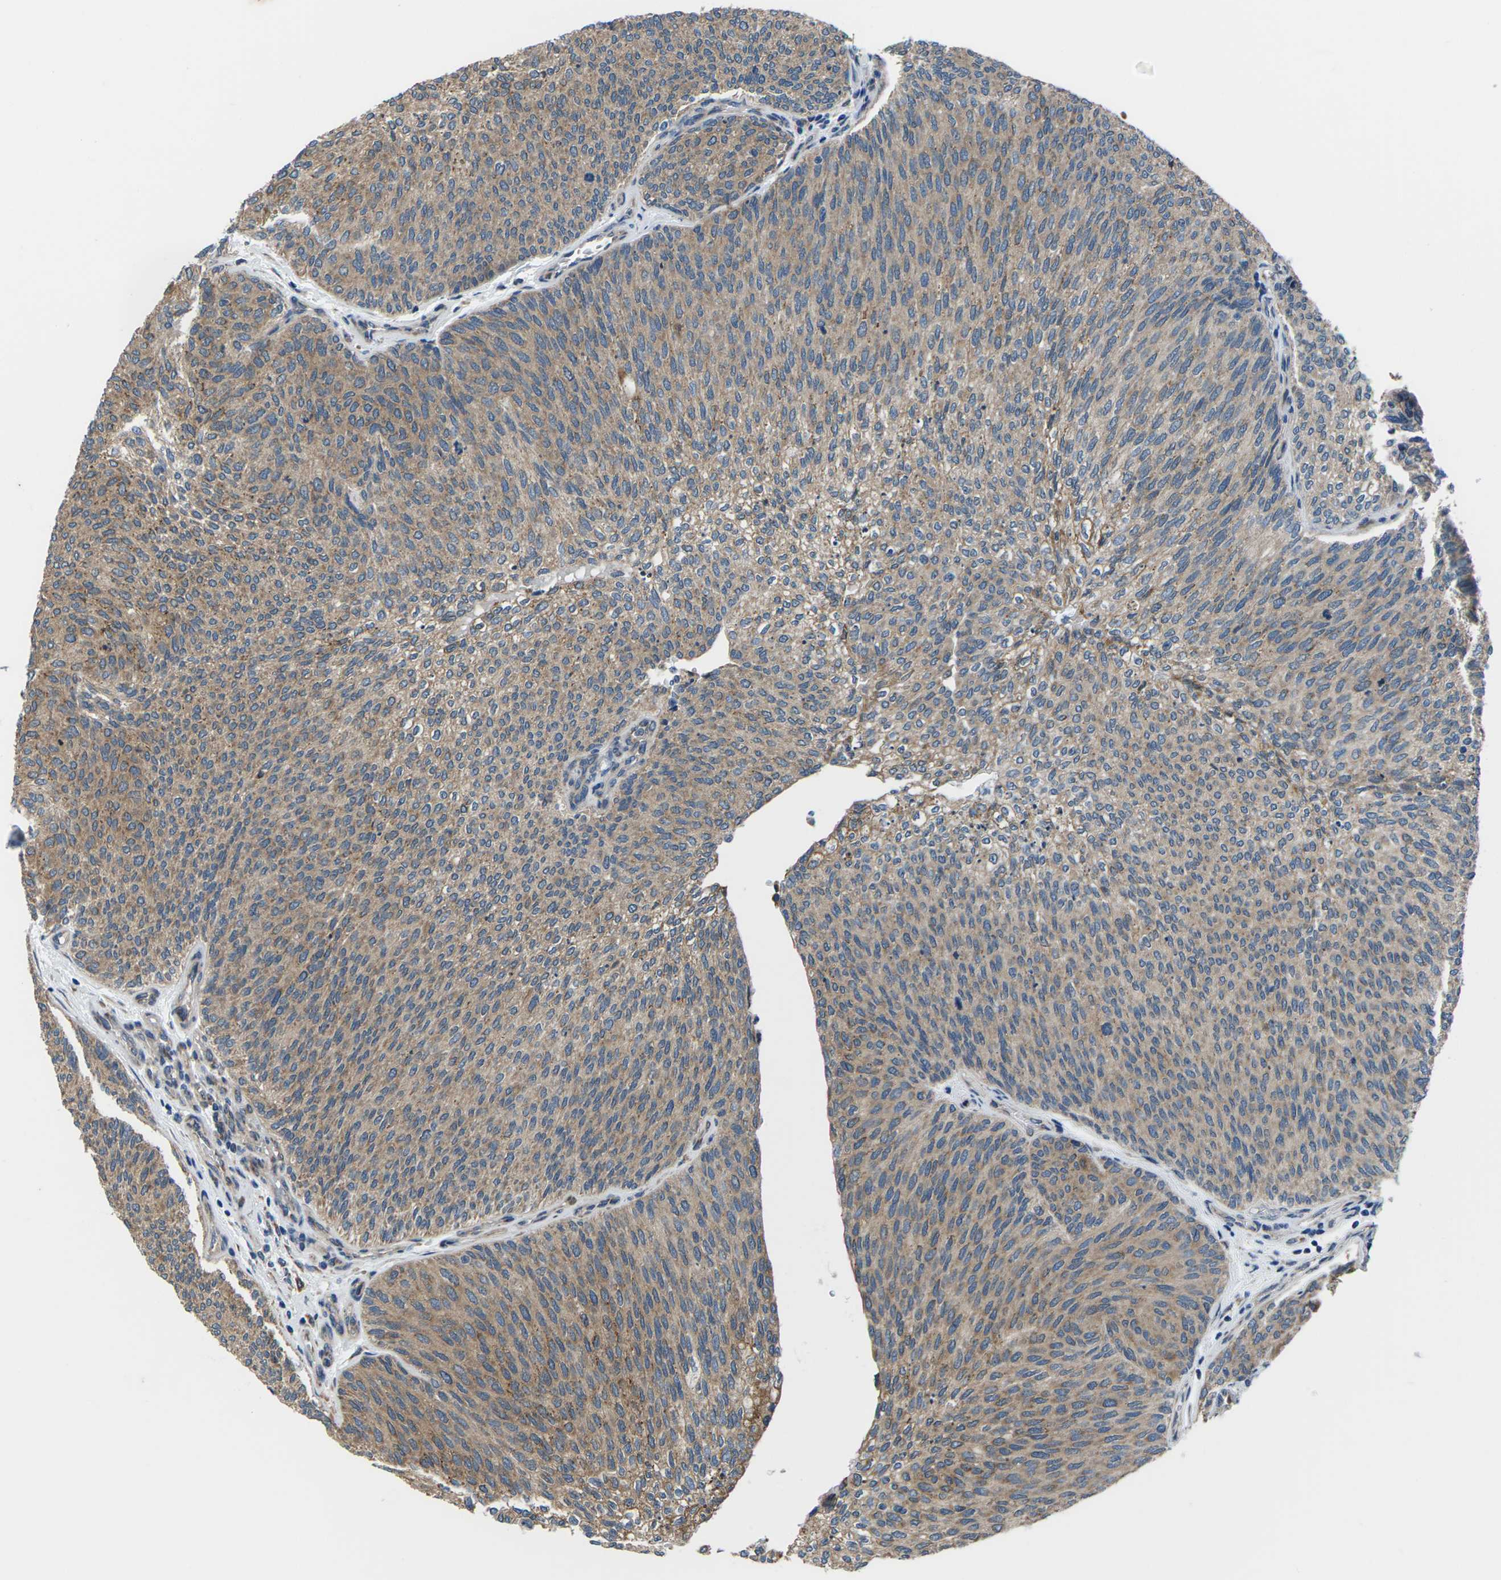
{"staining": {"intensity": "moderate", "quantity": ">75%", "location": "cytoplasmic/membranous"}, "tissue": "urothelial cancer", "cell_type": "Tumor cells", "image_type": "cancer", "snomed": [{"axis": "morphology", "description": "Urothelial carcinoma, Low grade"}, {"axis": "topography", "description": "Urinary bladder"}], "caption": "This micrograph demonstrates urothelial cancer stained with IHC to label a protein in brown. The cytoplasmic/membranous of tumor cells show moderate positivity for the protein. Nuclei are counter-stained blue.", "gene": "GABRP", "patient": {"sex": "female", "age": 79}}